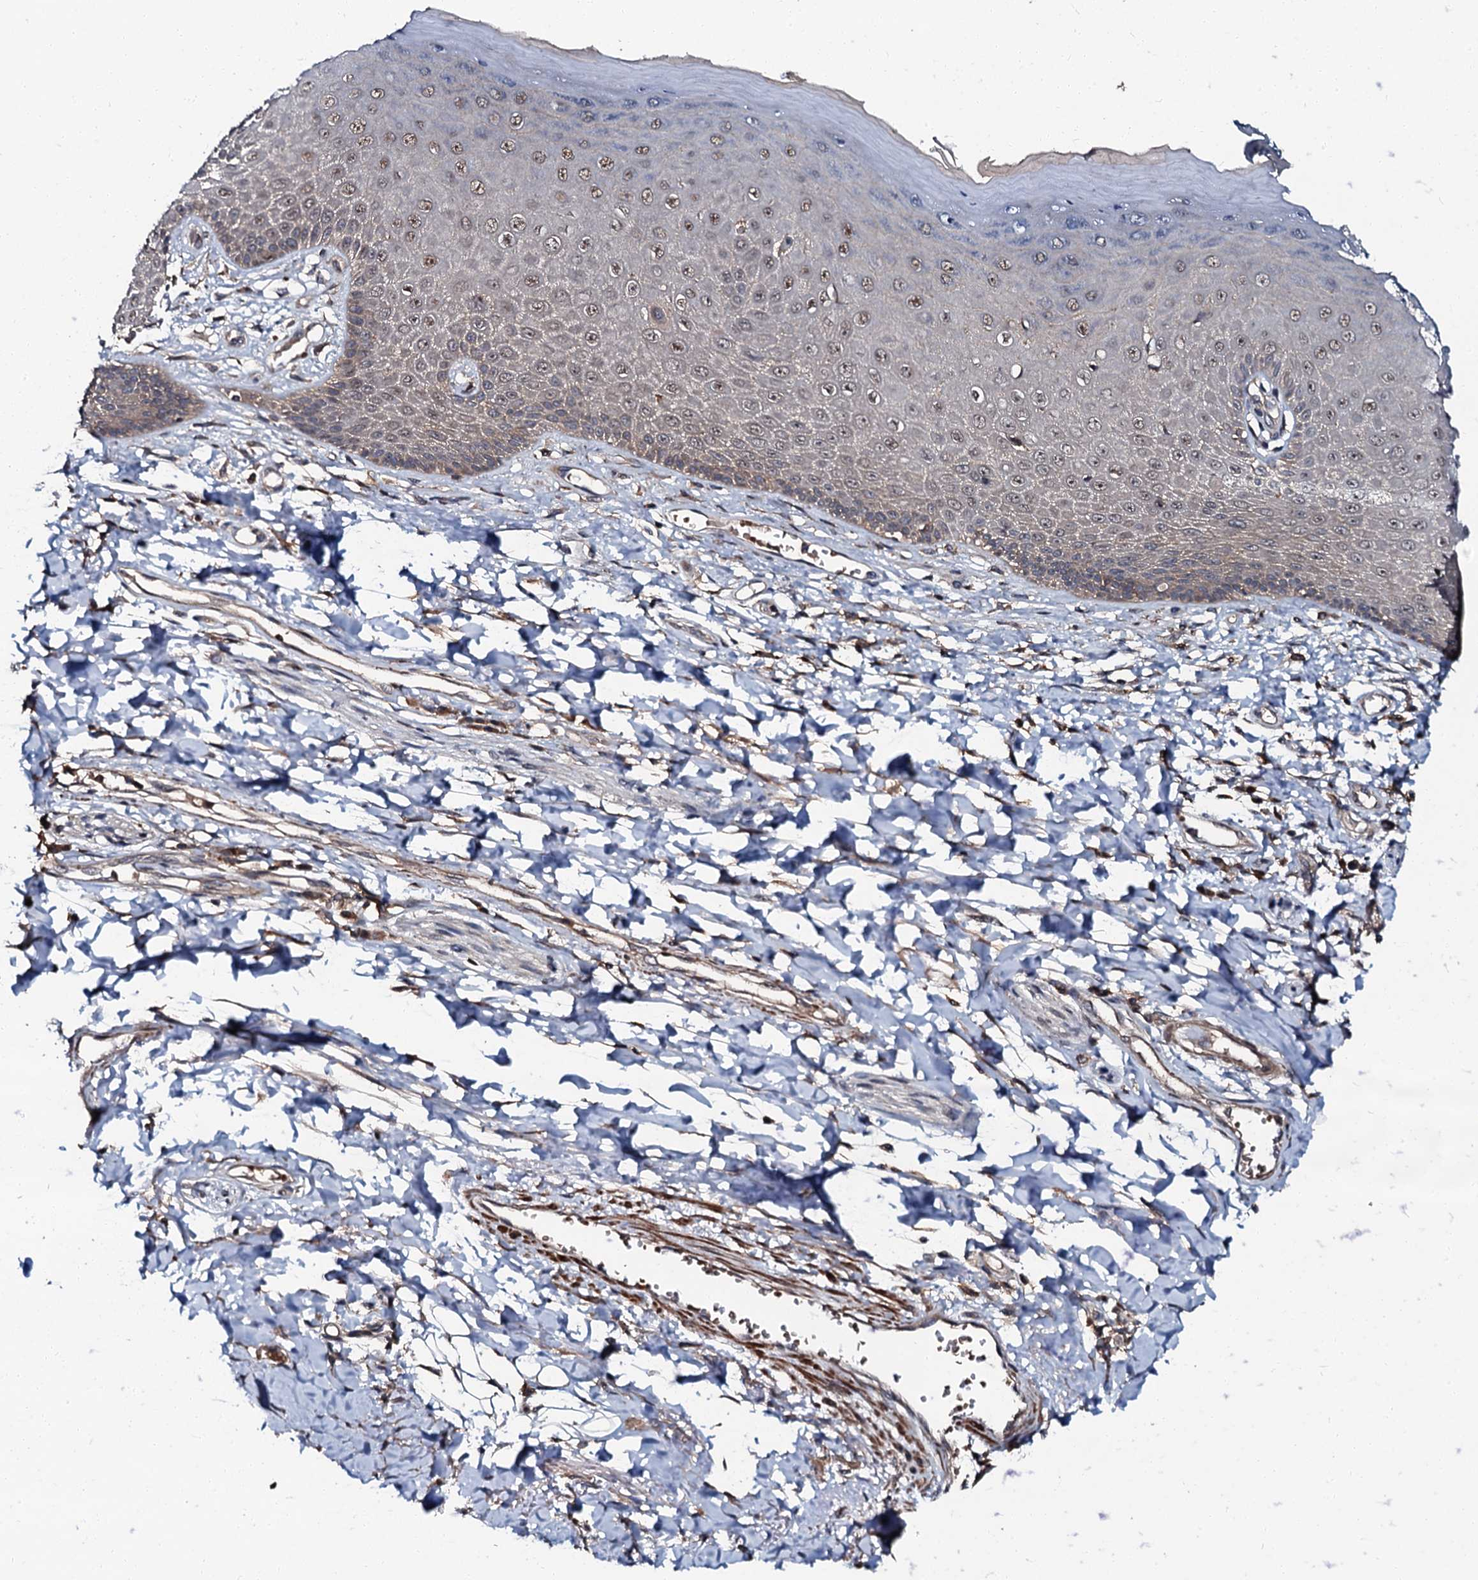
{"staining": {"intensity": "moderate", "quantity": "25%-75%", "location": "cytoplasmic/membranous,nuclear"}, "tissue": "skin", "cell_type": "Epidermal cells", "image_type": "normal", "snomed": [{"axis": "morphology", "description": "Normal tissue, NOS"}, {"axis": "topography", "description": "Anal"}], "caption": "Immunohistochemistry (DAB (3,3'-diaminobenzidine)) staining of benign human skin demonstrates moderate cytoplasmic/membranous,nuclear protein positivity in about 25%-75% of epidermal cells. (Brightfield microscopy of DAB IHC at high magnification).", "gene": "N4BP1", "patient": {"sex": "male", "age": 78}}